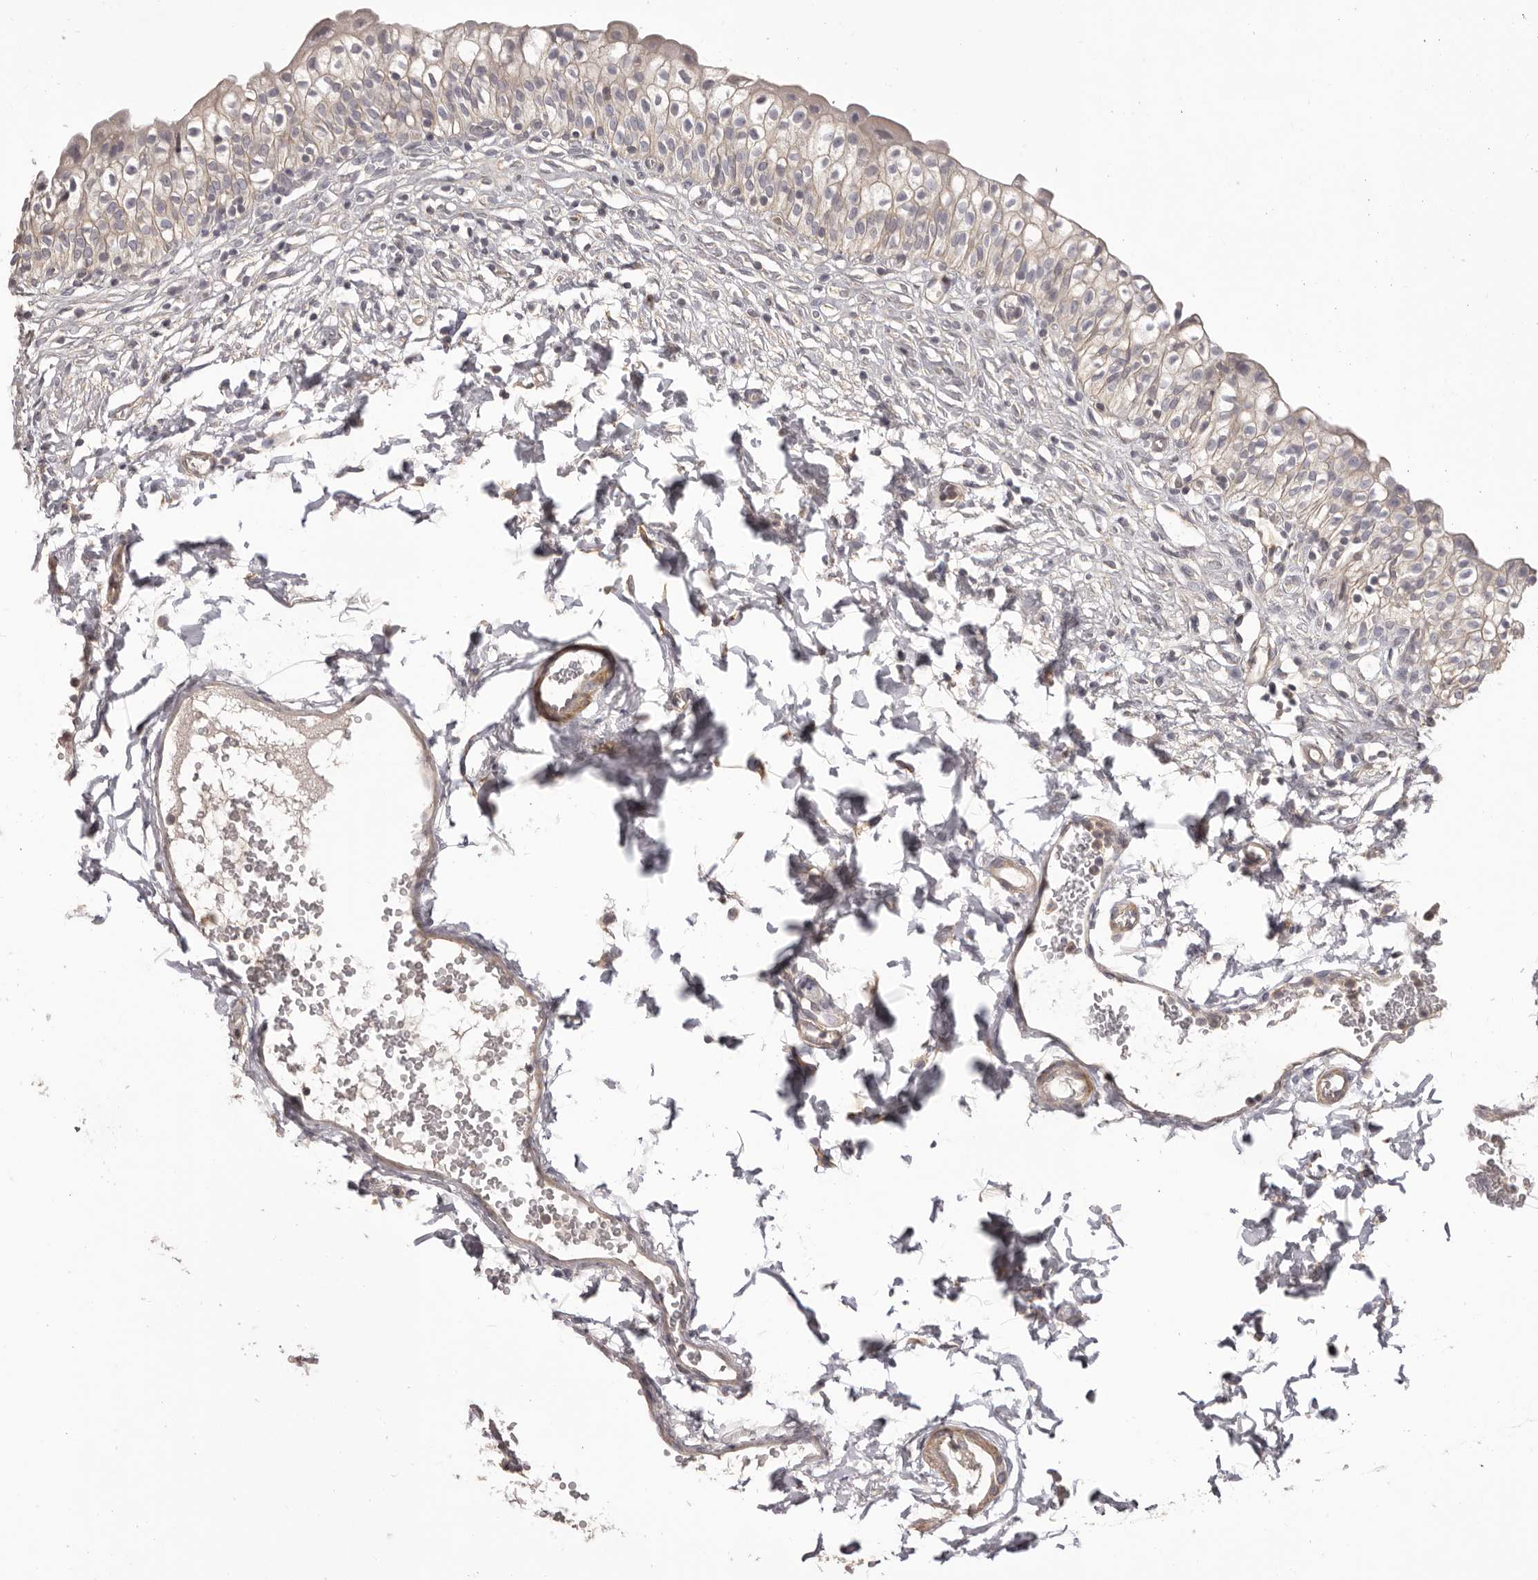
{"staining": {"intensity": "weak", "quantity": "25%-75%", "location": "cytoplasmic/membranous"}, "tissue": "urinary bladder", "cell_type": "Urothelial cells", "image_type": "normal", "snomed": [{"axis": "morphology", "description": "Normal tissue, NOS"}, {"axis": "topography", "description": "Urinary bladder"}], "caption": "Brown immunohistochemical staining in normal urinary bladder reveals weak cytoplasmic/membranous staining in about 25%-75% of urothelial cells.", "gene": "HRH1", "patient": {"sex": "male", "age": 55}}